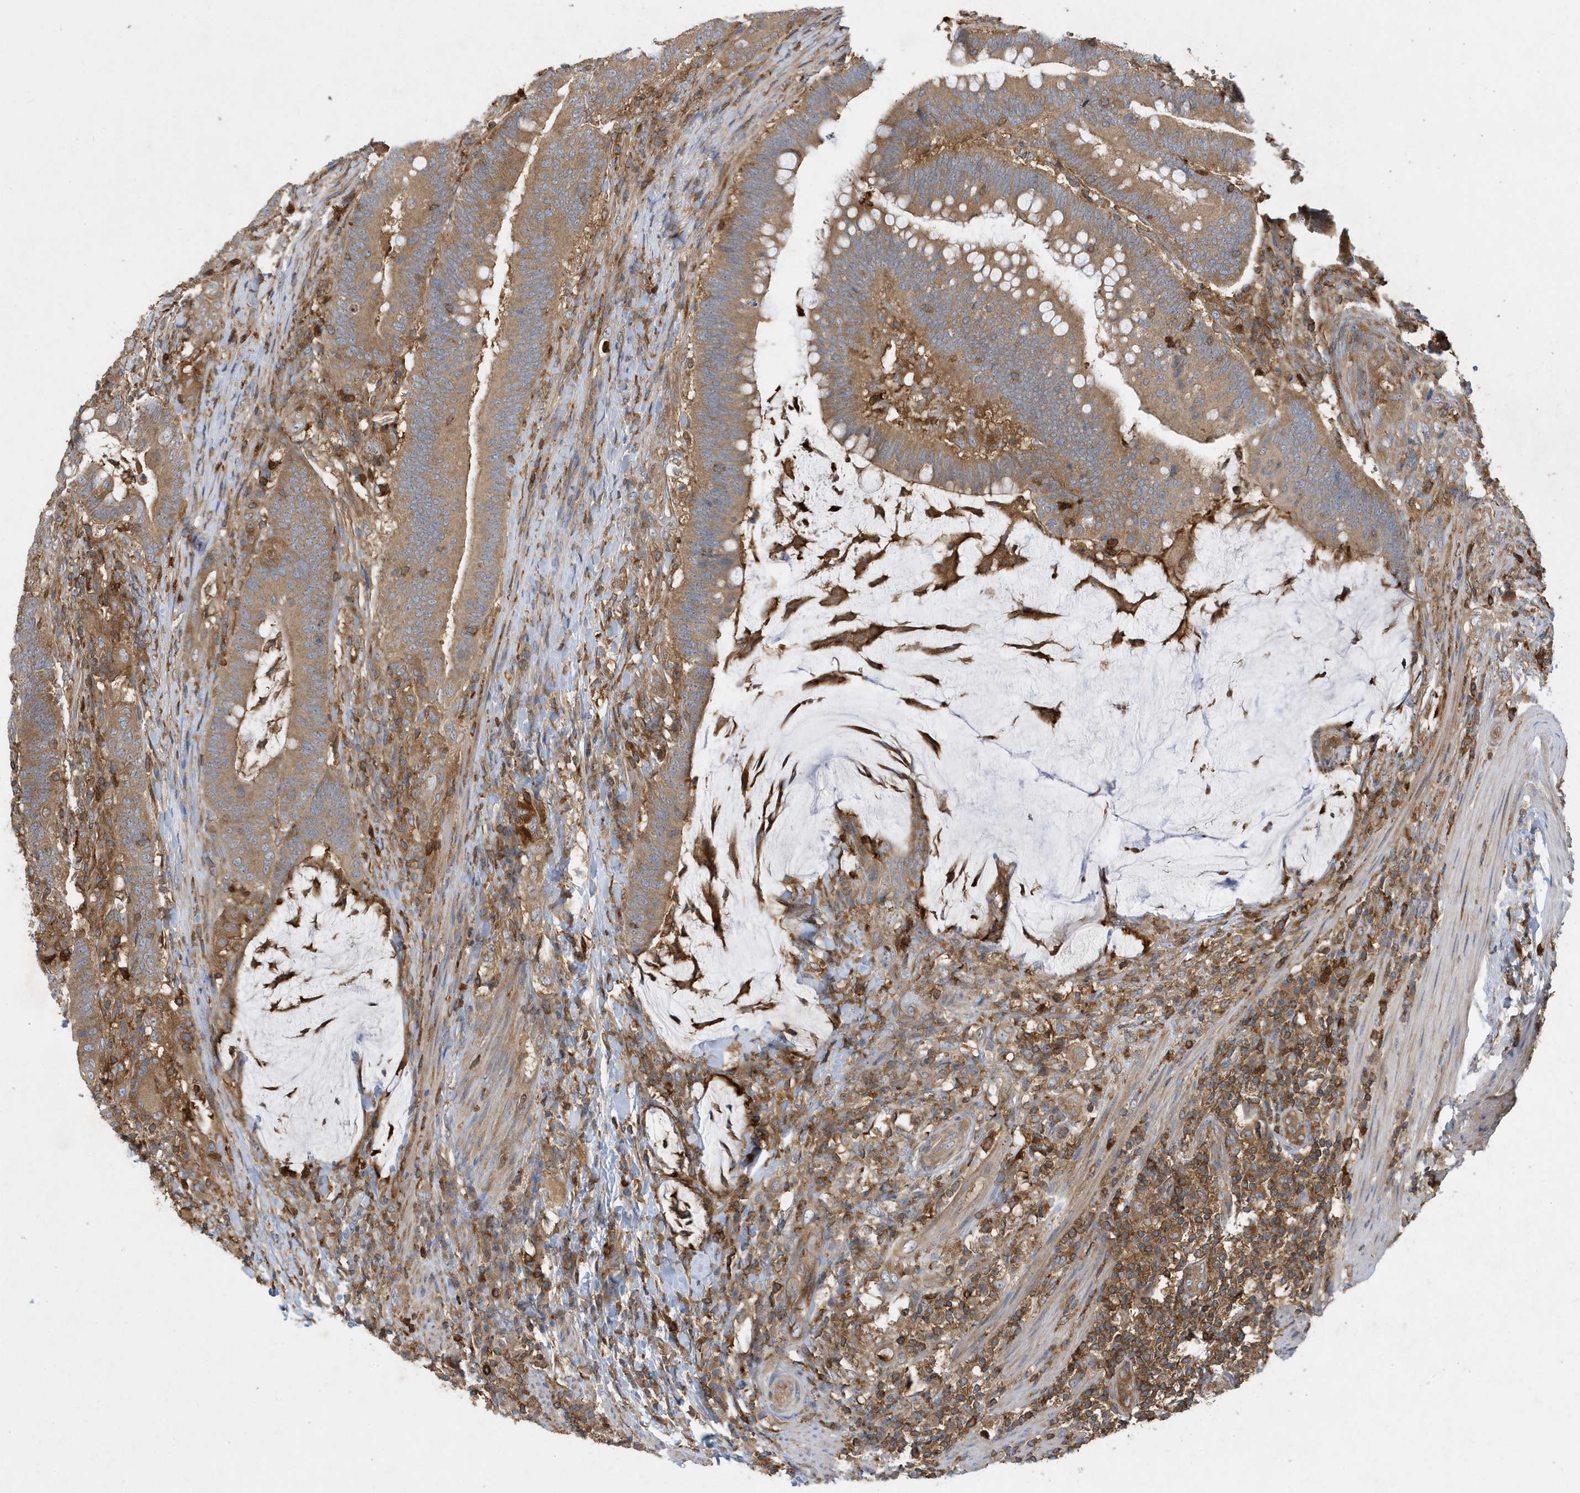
{"staining": {"intensity": "moderate", "quantity": ">75%", "location": "cytoplasmic/membranous"}, "tissue": "colorectal cancer", "cell_type": "Tumor cells", "image_type": "cancer", "snomed": [{"axis": "morphology", "description": "Adenocarcinoma, NOS"}, {"axis": "topography", "description": "Colon"}], "caption": "Protein expression analysis of colorectal cancer (adenocarcinoma) displays moderate cytoplasmic/membranous staining in approximately >75% of tumor cells.", "gene": "LAPTM4A", "patient": {"sex": "female", "age": 66}}